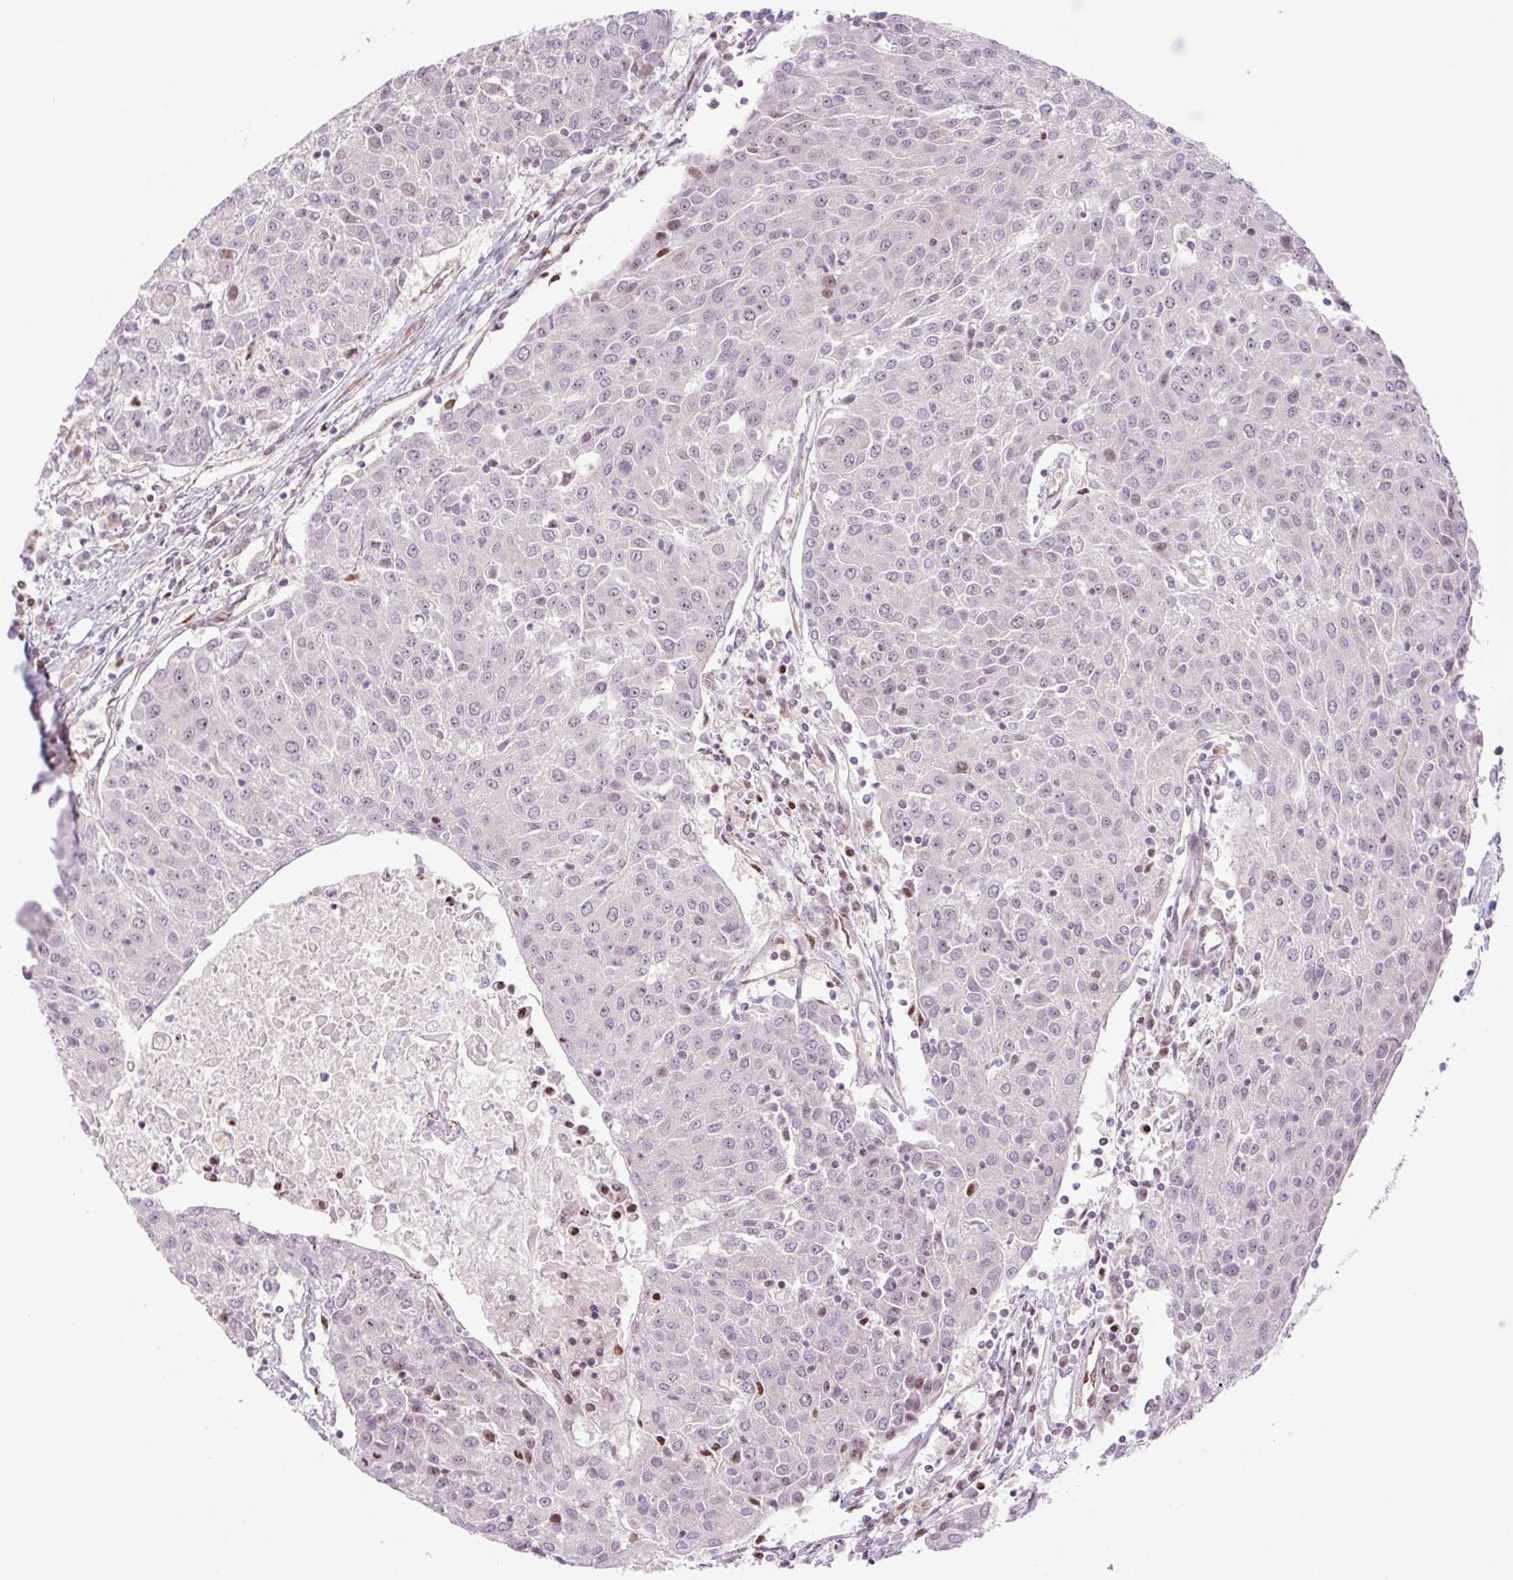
{"staining": {"intensity": "weak", "quantity": "<25%", "location": "nuclear"}, "tissue": "urothelial cancer", "cell_type": "Tumor cells", "image_type": "cancer", "snomed": [{"axis": "morphology", "description": "Urothelial carcinoma, High grade"}, {"axis": "topography", "description": "Urinary bladder"}], "caption": "The histopathology image shows no staining of tumor cells in urothelial cancer.", "gene": "ZNF417", "patient": {"sex": "female", "age": 85}}